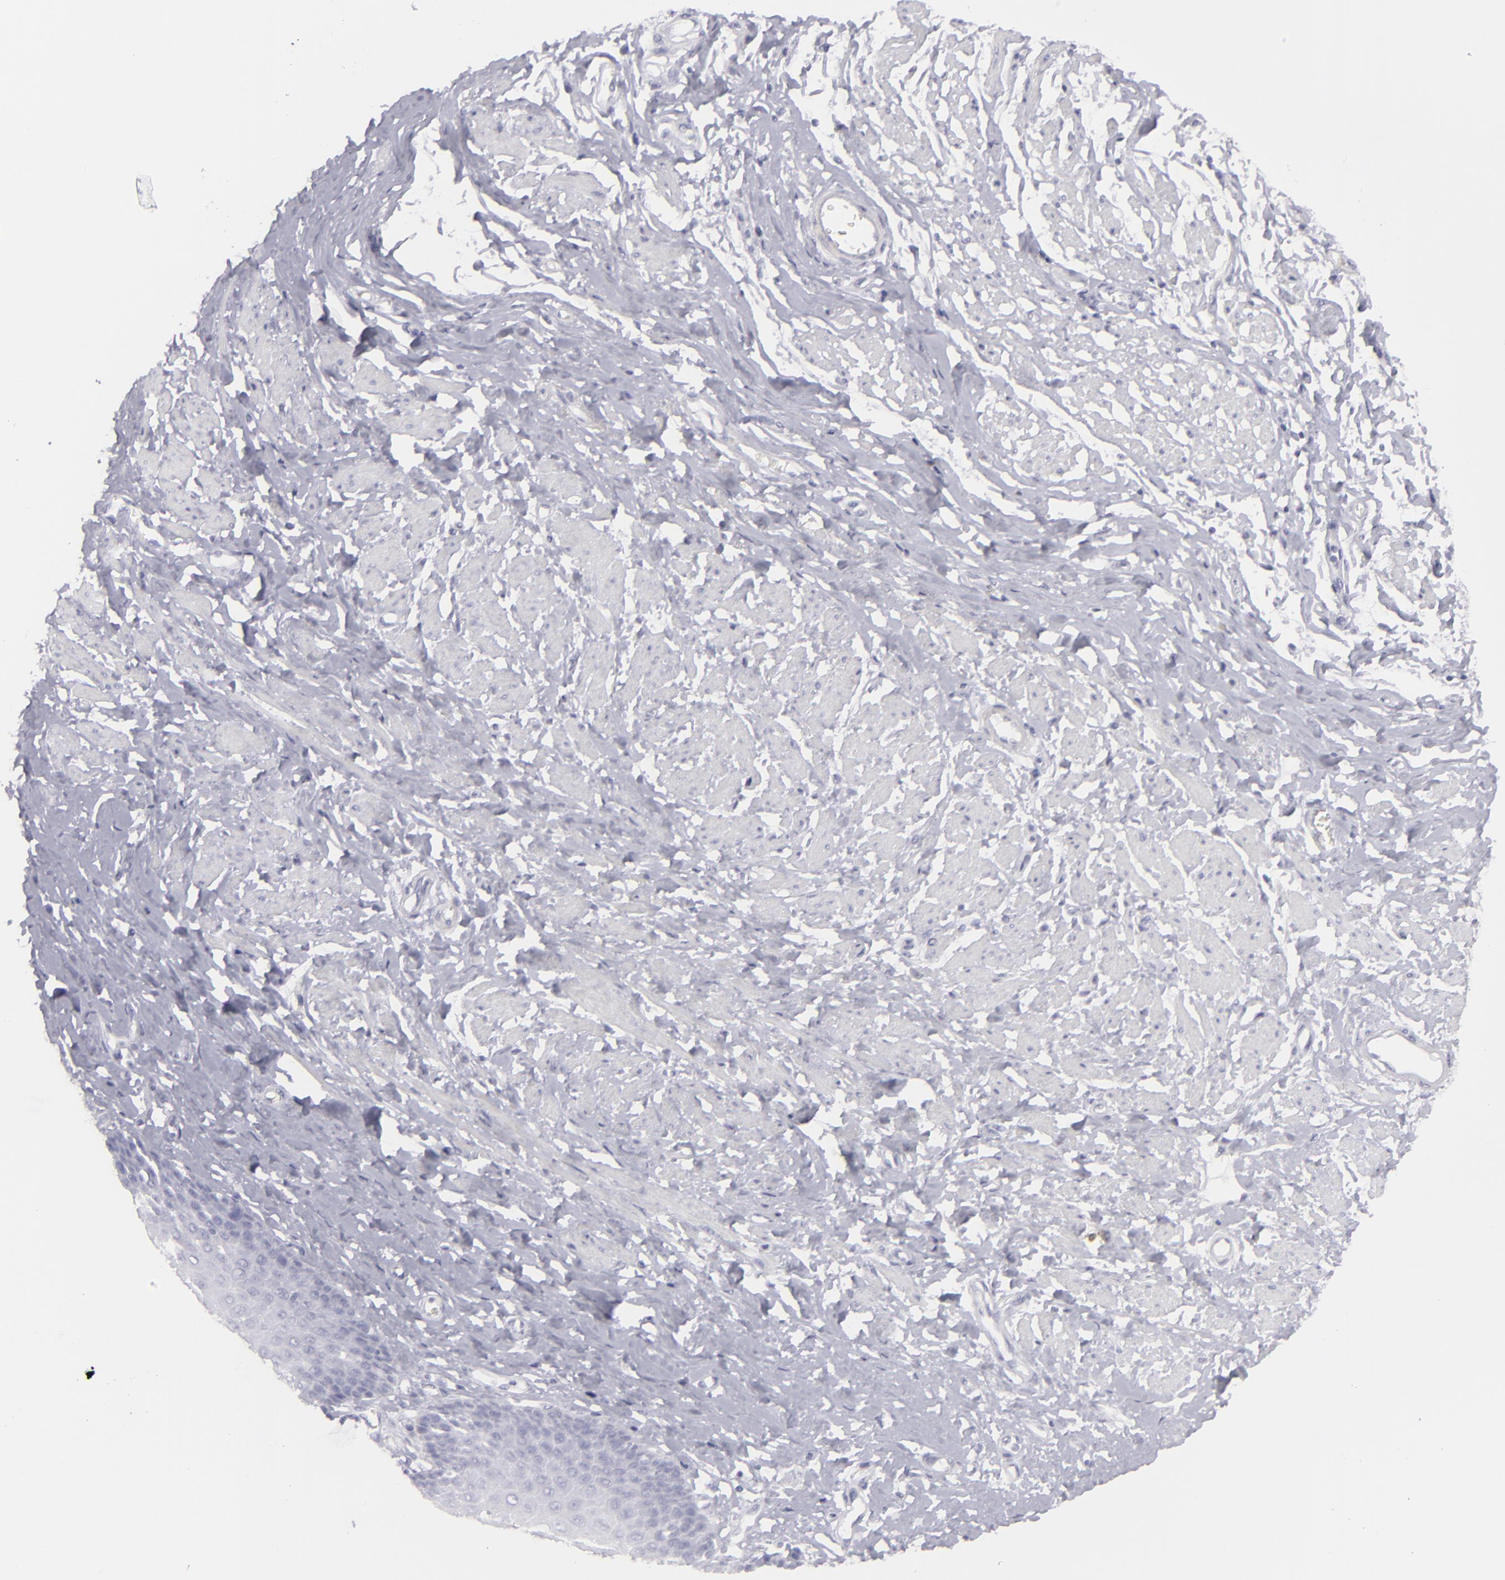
{"staining": {"intensity": "negative", "quantity": "none", "location": "none"}, "tissue": "esophagus", "cell_type": "Squamous epithelial cells", "image_type": "normal", "snomed": [{"axis": "morphology", "description": "Normal tissue, NOS"}, {"axis": "topography", "description": "Esophagus"}], "caption": "Immunohistochemistry (IHC) image of unremarkable esophagus: human esophagus stained with DAB exhibits no significant protein positivity in squamous epithelial cells.", "gene": "FLG", "patient": {"sex": "male", "age": 70}}